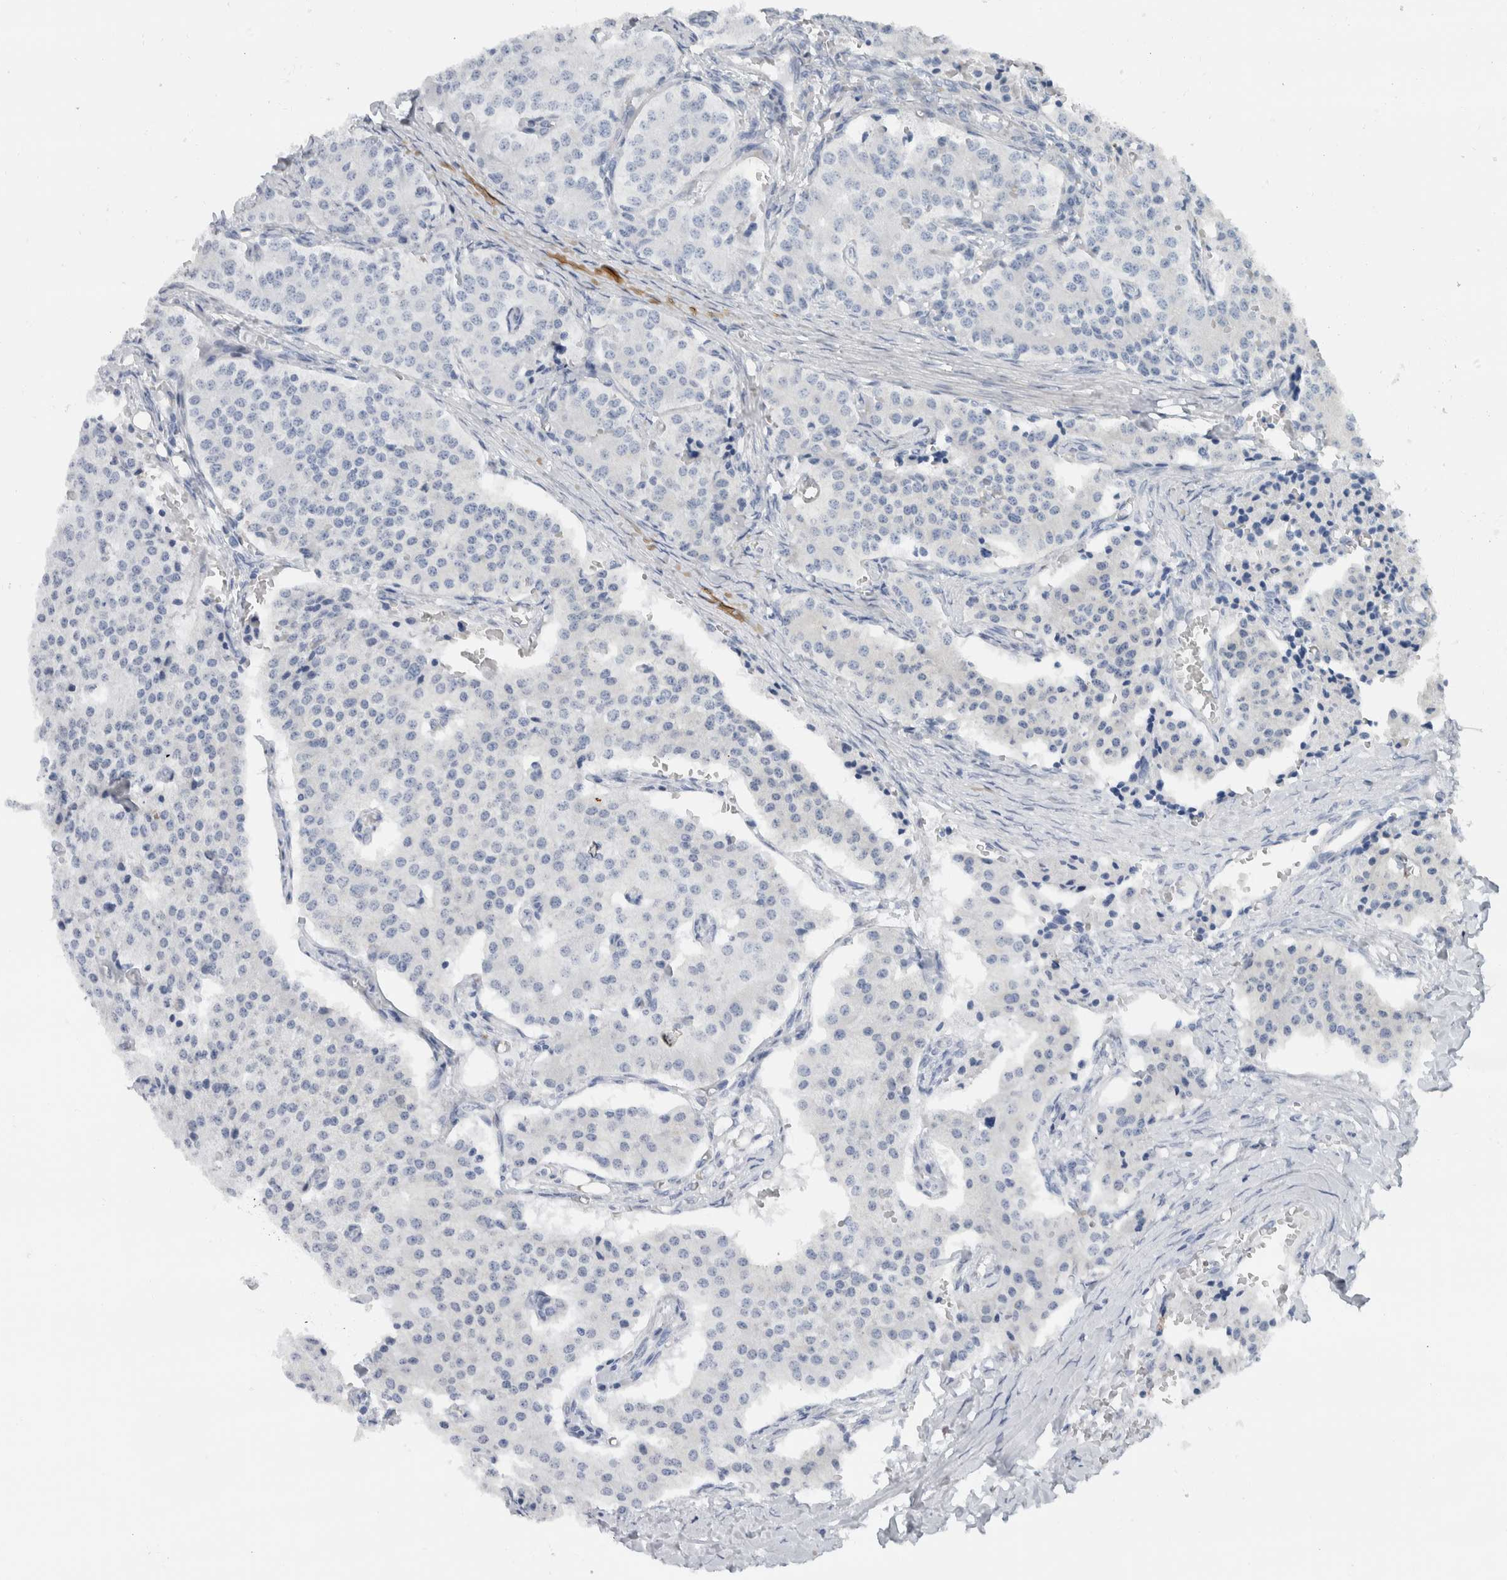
{"staining": {"intensity": "negative", "quantity": "none", "location": "none"}, "tissue": "carcinoid", "cell_type": "Tumor cells", "image_type": "cancer", "snomed": [{"axis": "morphology", "description": "Carcinoid, malignant, NOS"}, {"axis": "topography", "description": "Colon"}], "caption": "Immunohistochemical staining of carcinoid demonstrates no significant positivity in tumor cells.", "gene": "NEFM", "patient": {"sex": "female", "age": 52}}